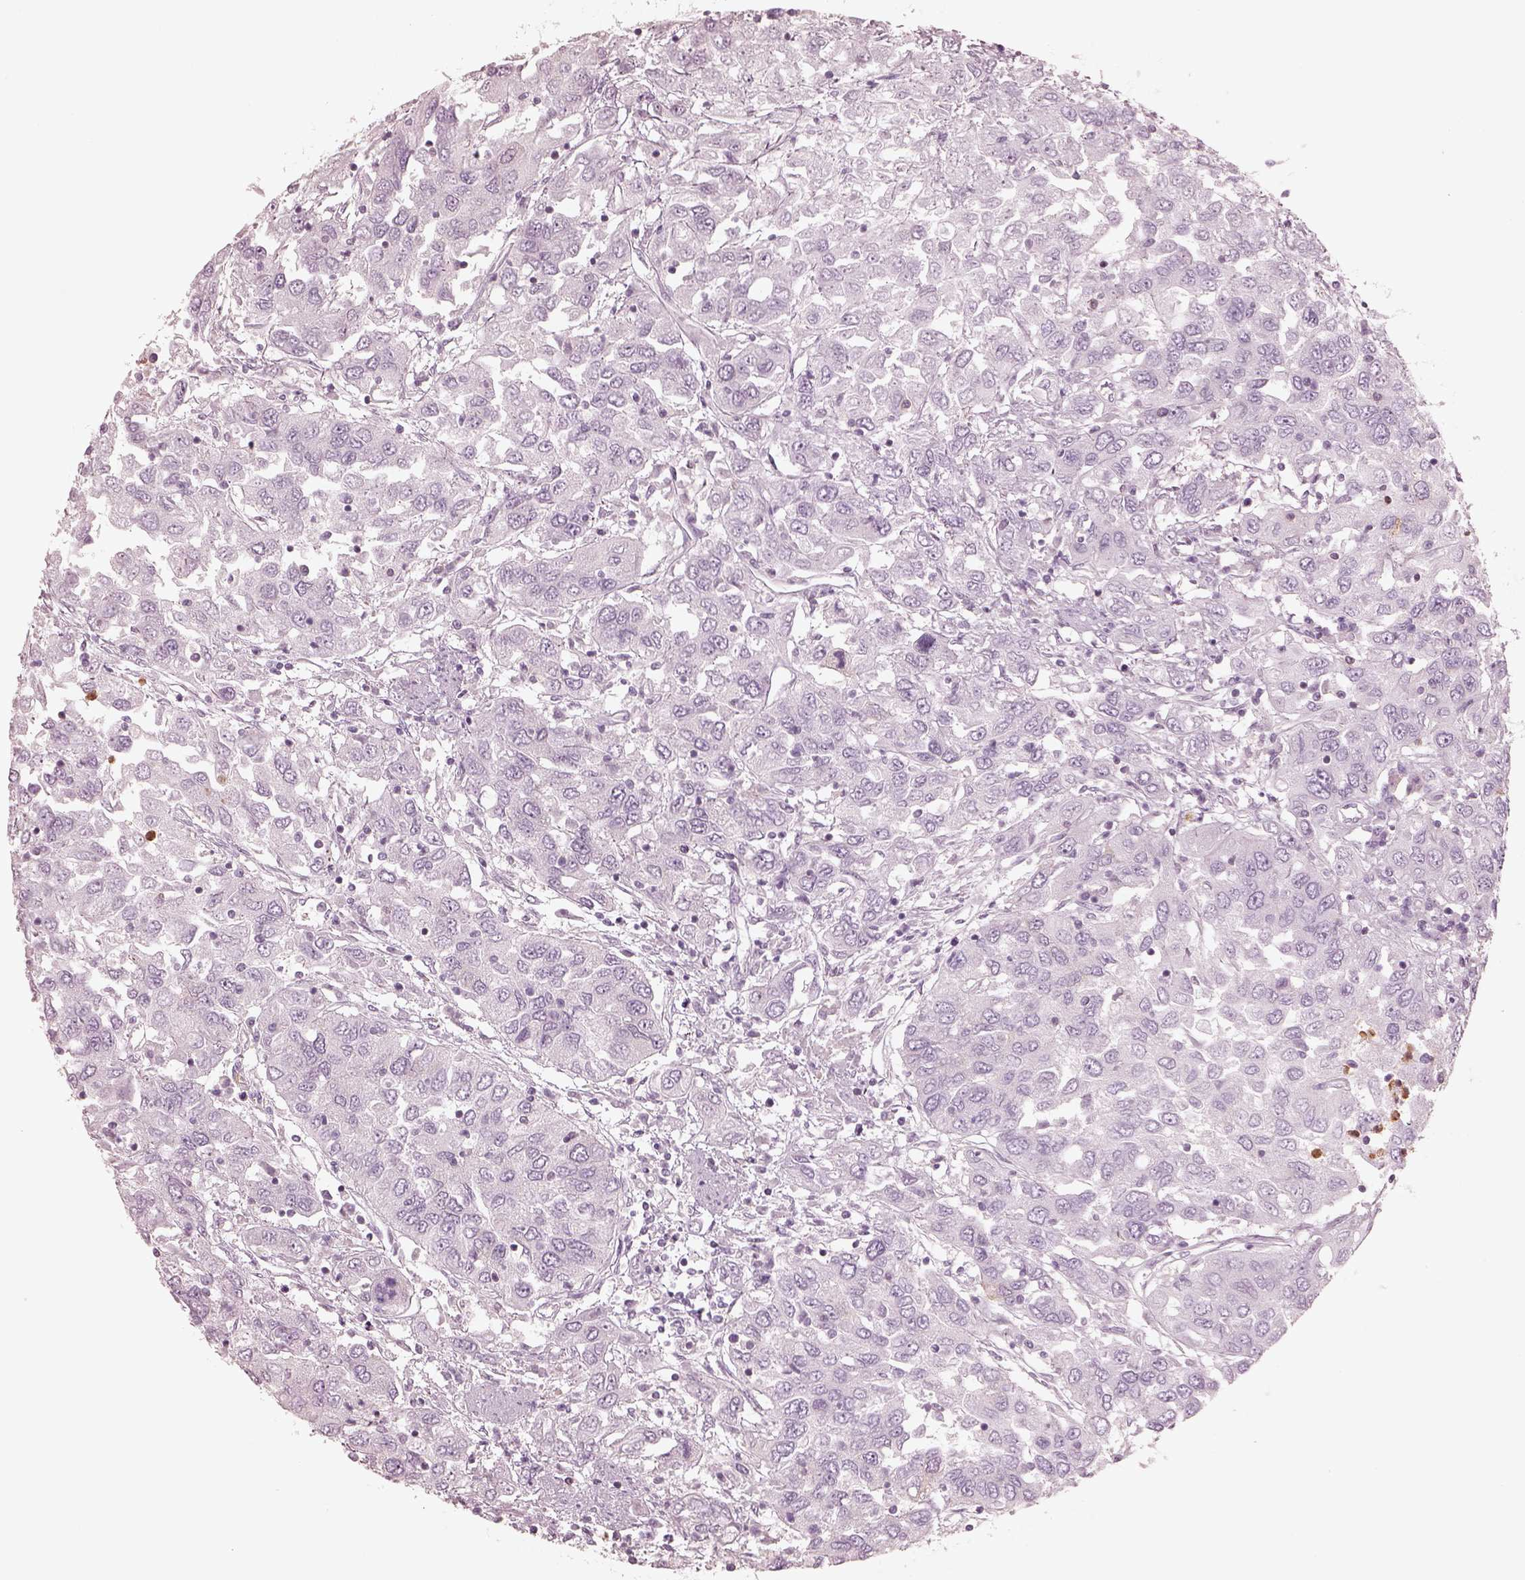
{"staining": {"intensity": "negative", "quantity": "none", "location": "none"}, "tissue": "urothelial cancer", "cell_type": "Tumor cells", "image_type": "cancer", "snomed": [{"axis": "morphology", "description": "Urothelial carcinoma, High grade"}, {"axis": "topography", "description": "Urinary bladder"}], "caption": "This is an IHC photomicrograph of human urothelial carcinoma (high-grade). There is no staining in tumor cells.", "gene": "GPRIN1", "patient": {"sex": "male", "age": 76}}